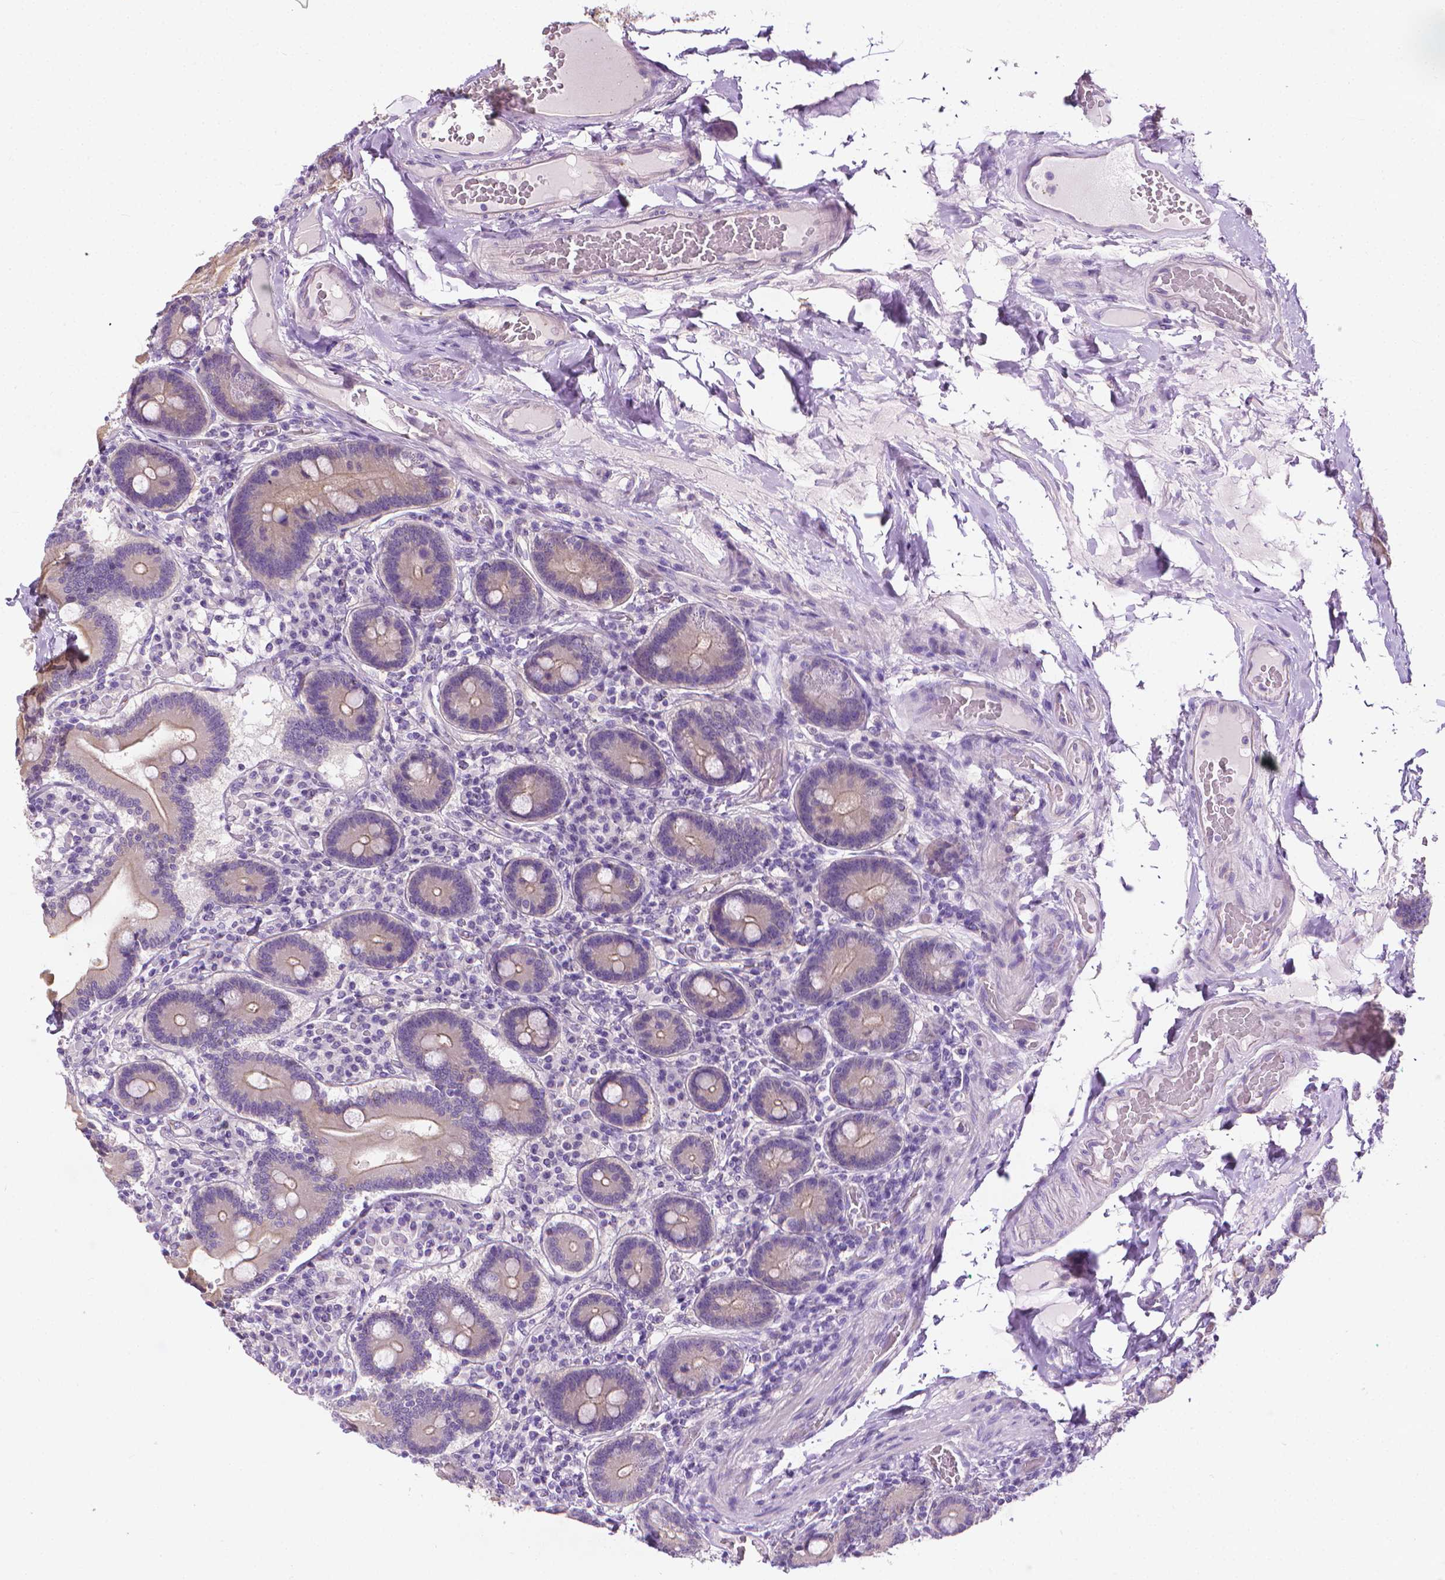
{"staining": {"intensity": "weak", "quantity": "<25%", "location": "cytoplasmic/membranous"}, "tissue": "duodenum", "cell_type": "Glandular cells", "image_type": "normal", "snomed": [{"axis": "morphology", "description": "Normal tissue, NOS"}, {"axis": "topography", "description": "Duodenum"}], "caption": "The photomicrograph shows no staining of glandular cells in benign duodenum. Nuclei are stained in blue.", "gene": "MCOLN3", "patient": {"sex": "female", "age": 62}}